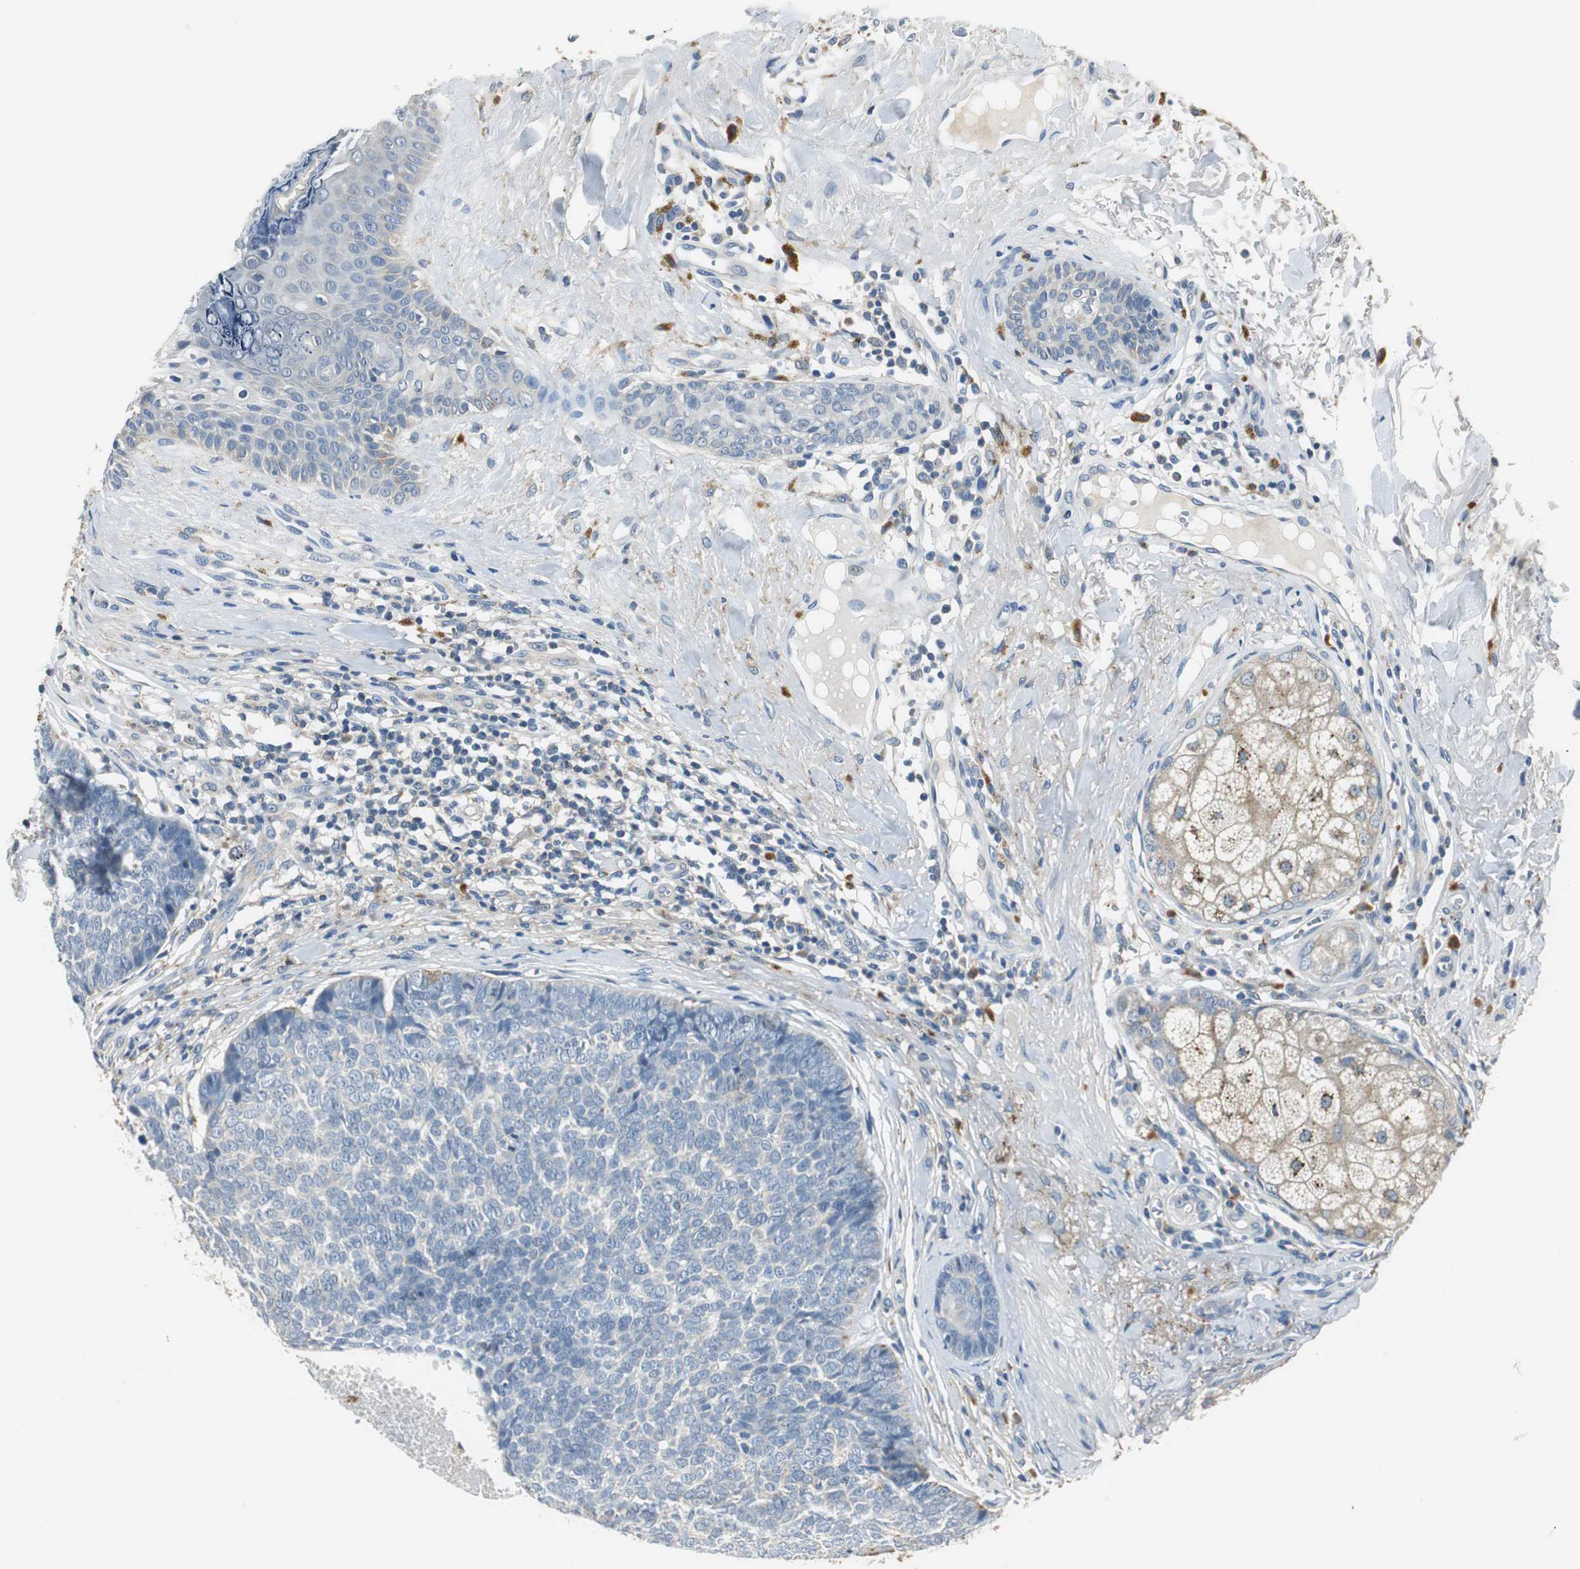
{"staining": {"intensity": "negative", "quantity": "none", "location": "none"}, "tissue": "skin cancer", "cell_type": "Tumor cells", "image_type": "cancer", "snomed": [{"axis": "morphology", "description": "Basal cell carcinoma"}, {"axis": "topography", "description": "Skin"}], "caption": "Immunohistochemistry (IHC) of basal cell carcinoma (skin) demonstrates no positivity in tumor cells.", "gene": "NIT1", "patient": {"sex": "male", "age": 84}}